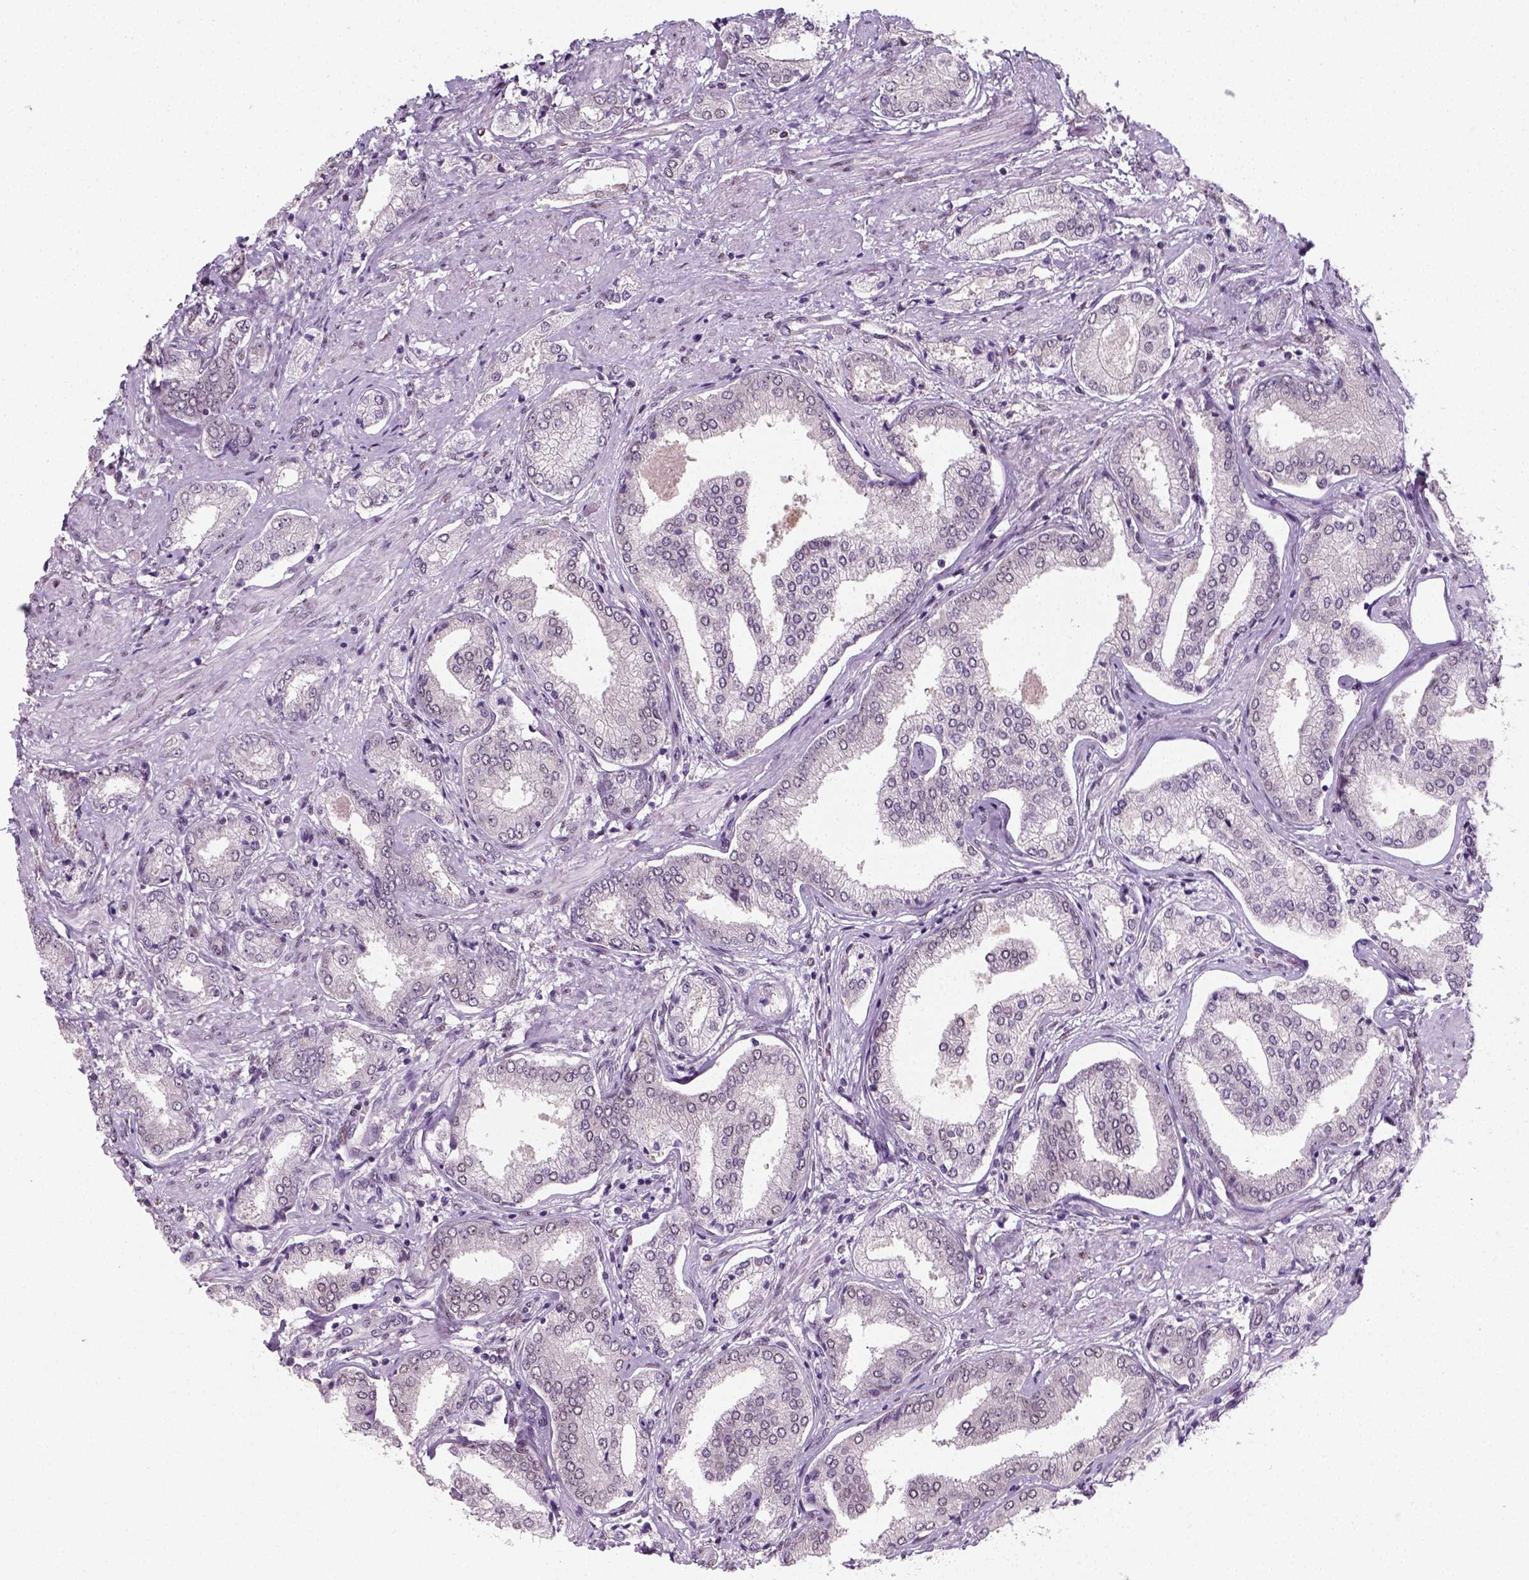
{"staining": {"intensity": "negative", "quantity": "none", "location": "none"}, "tissue": "prostate cancer", "cell_type": "Tumor cells", "image_type": "cancer", "snomed": [{"axis": "morphology", "description": "Adenocarcinoma, NOS"}, {"axis": "topography", "description": "Prostate"}], "caption": "Tumor cells are negative for brown protein staining in prostate cancer.", "gene": "C1orf112", "patient": {"sex": "male", "age": 63}}